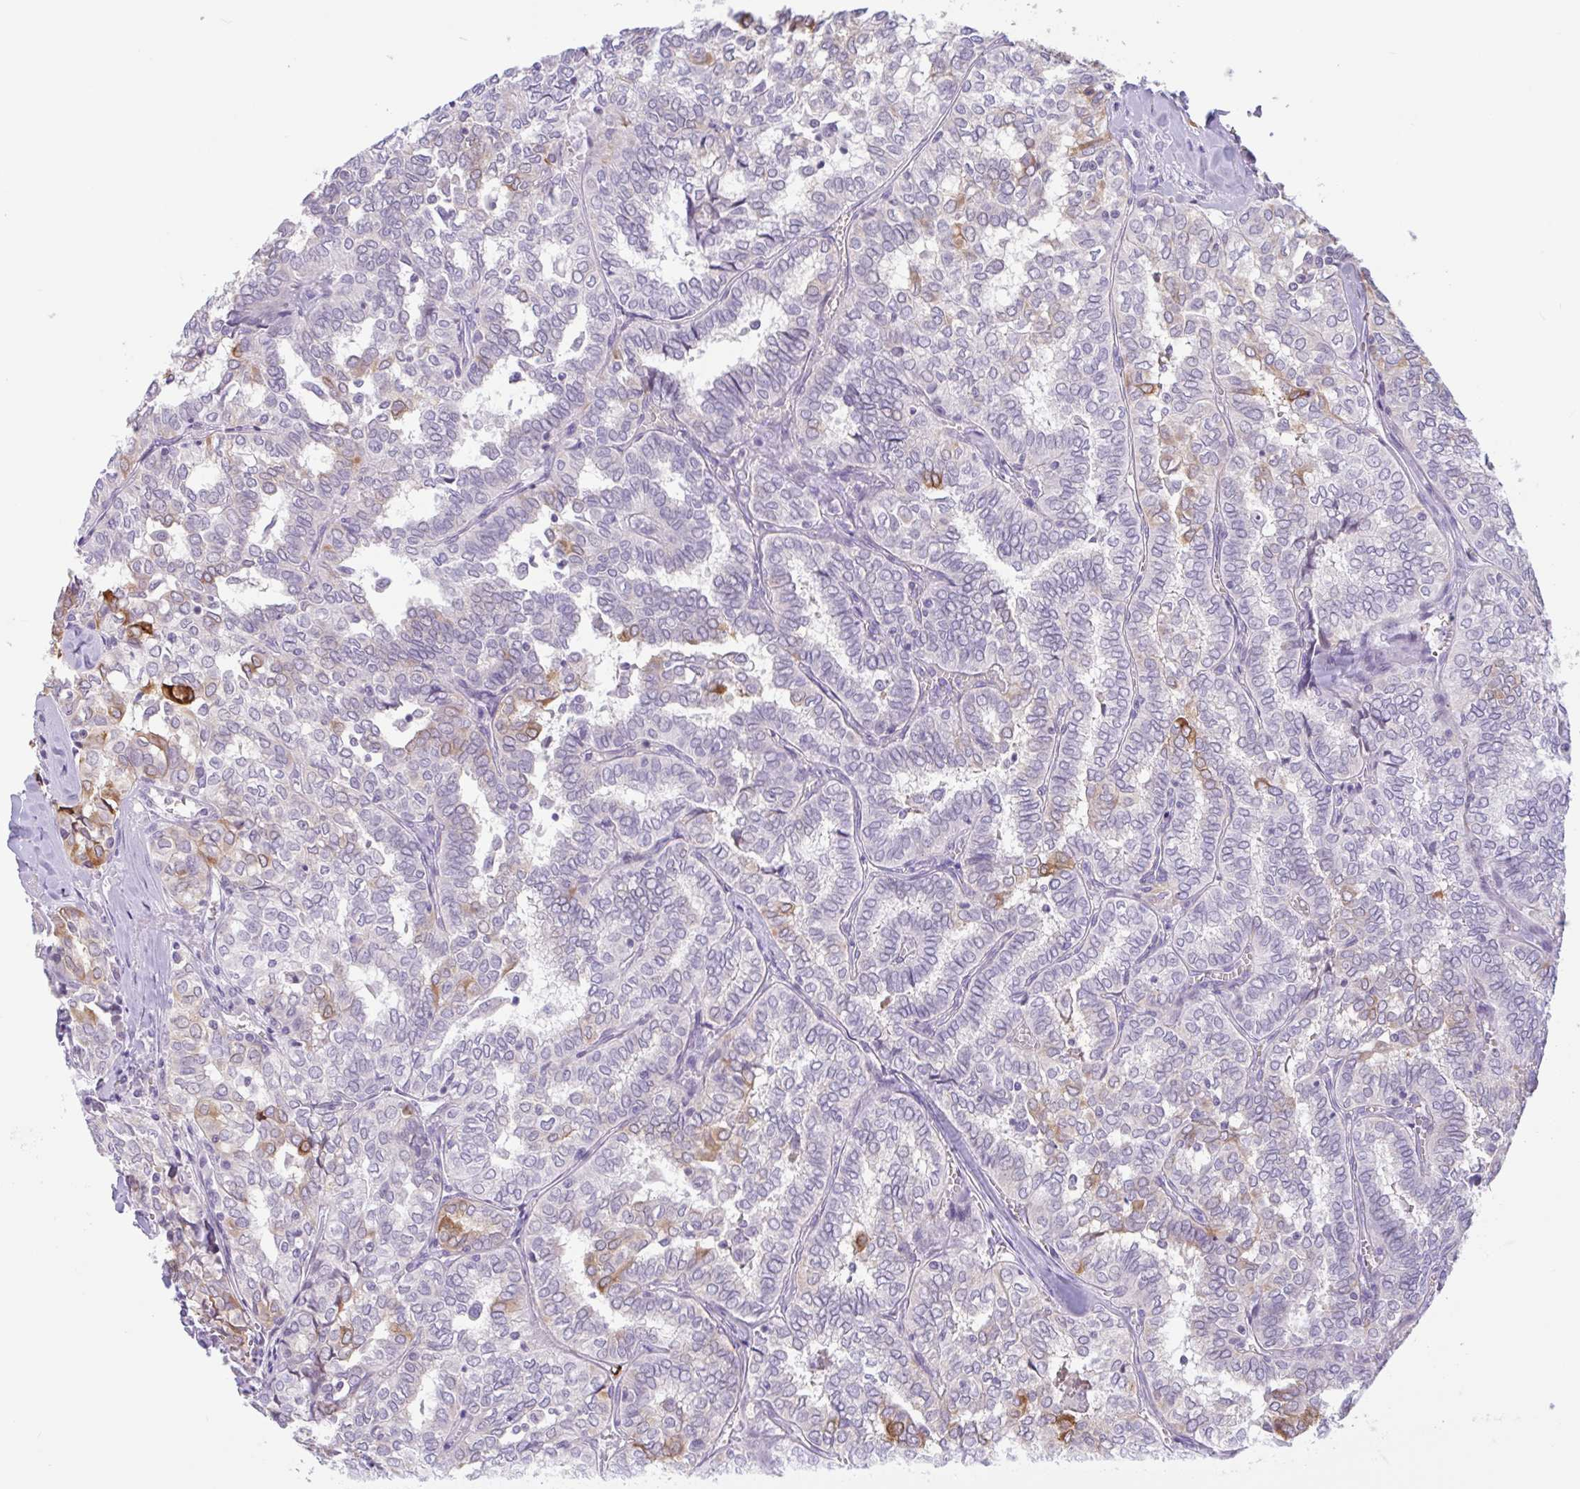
{"staining": {"intensity": "moderate", "quantity": "<25%", "location": "cytoplasmic/membranous"}, "tissue": "thyroid cancer", "cell_type": "Tumor cells", "image_type": "cancer", "snomed": [{"axis": "morphology", "description": "Papillary adenocarcinoma, NOS"}, {"axis": "topography", "description": "Thyroid gland"}], "caption": "Protein analysis of papillary adenocarcinoma (thyroid) tissue exhibits moderate cytoplasmic/membranous staining in about <25% of tumor cells.", "gene": "CTSE", "patient": {"sex": "female", "age": 30}}